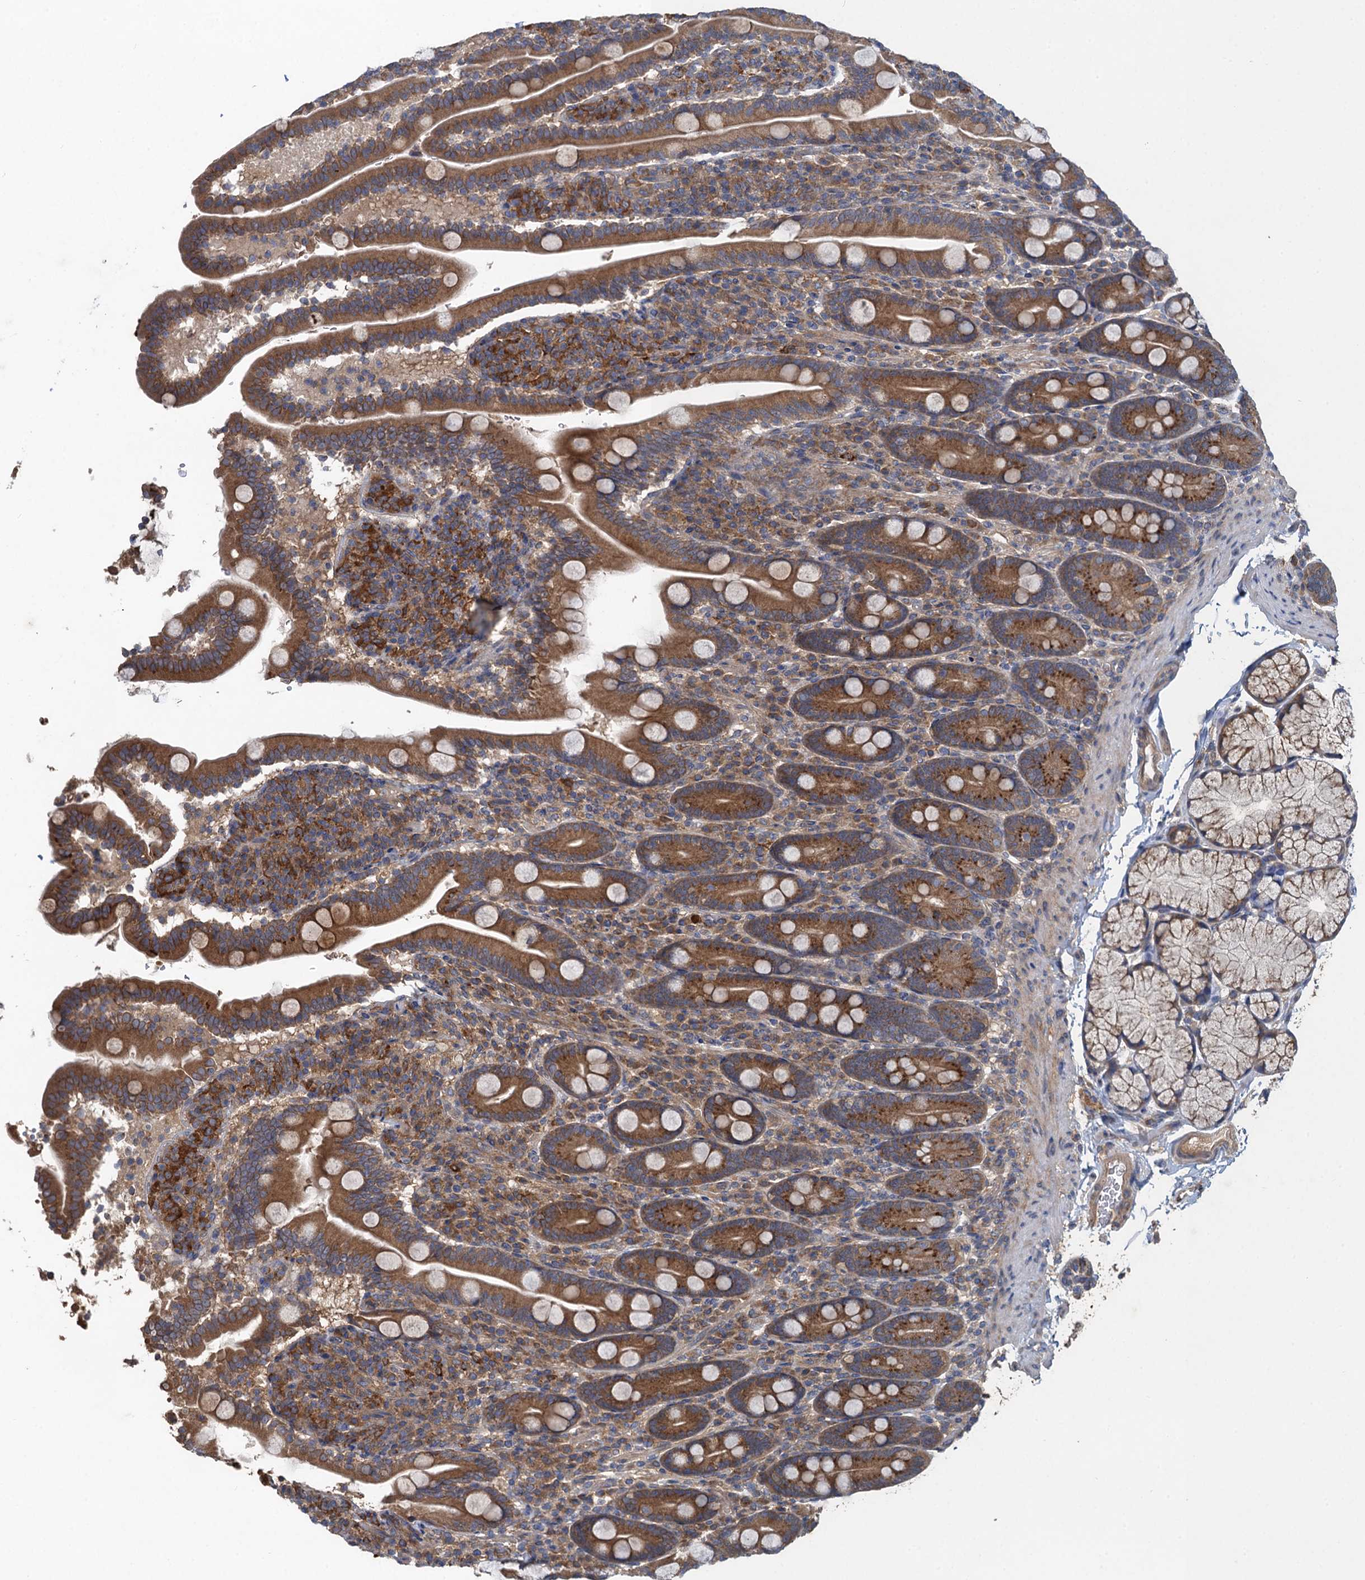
{"staining": {"intensity": "moderate", "quantity": ">75%", "location": "cytoplasmic/membranous"}, "tissue": "duodenum", "cell_type": "Glandular cells", "image_type": "normal", "snomed": [{"axis": "morphology", "description": "Normal tissue, NOS"}, {"axis": "topography", "description": "Duodenum"}], "caption": "Approximately >75% of glandular cells in unremarkable human duodenum reveal moderate cytoplasmic/membranous protein positivity as visualized by brown immunohistochemical staining.", "gene": "SNAP29", "patient": {"sex": "male", "age": 35}}